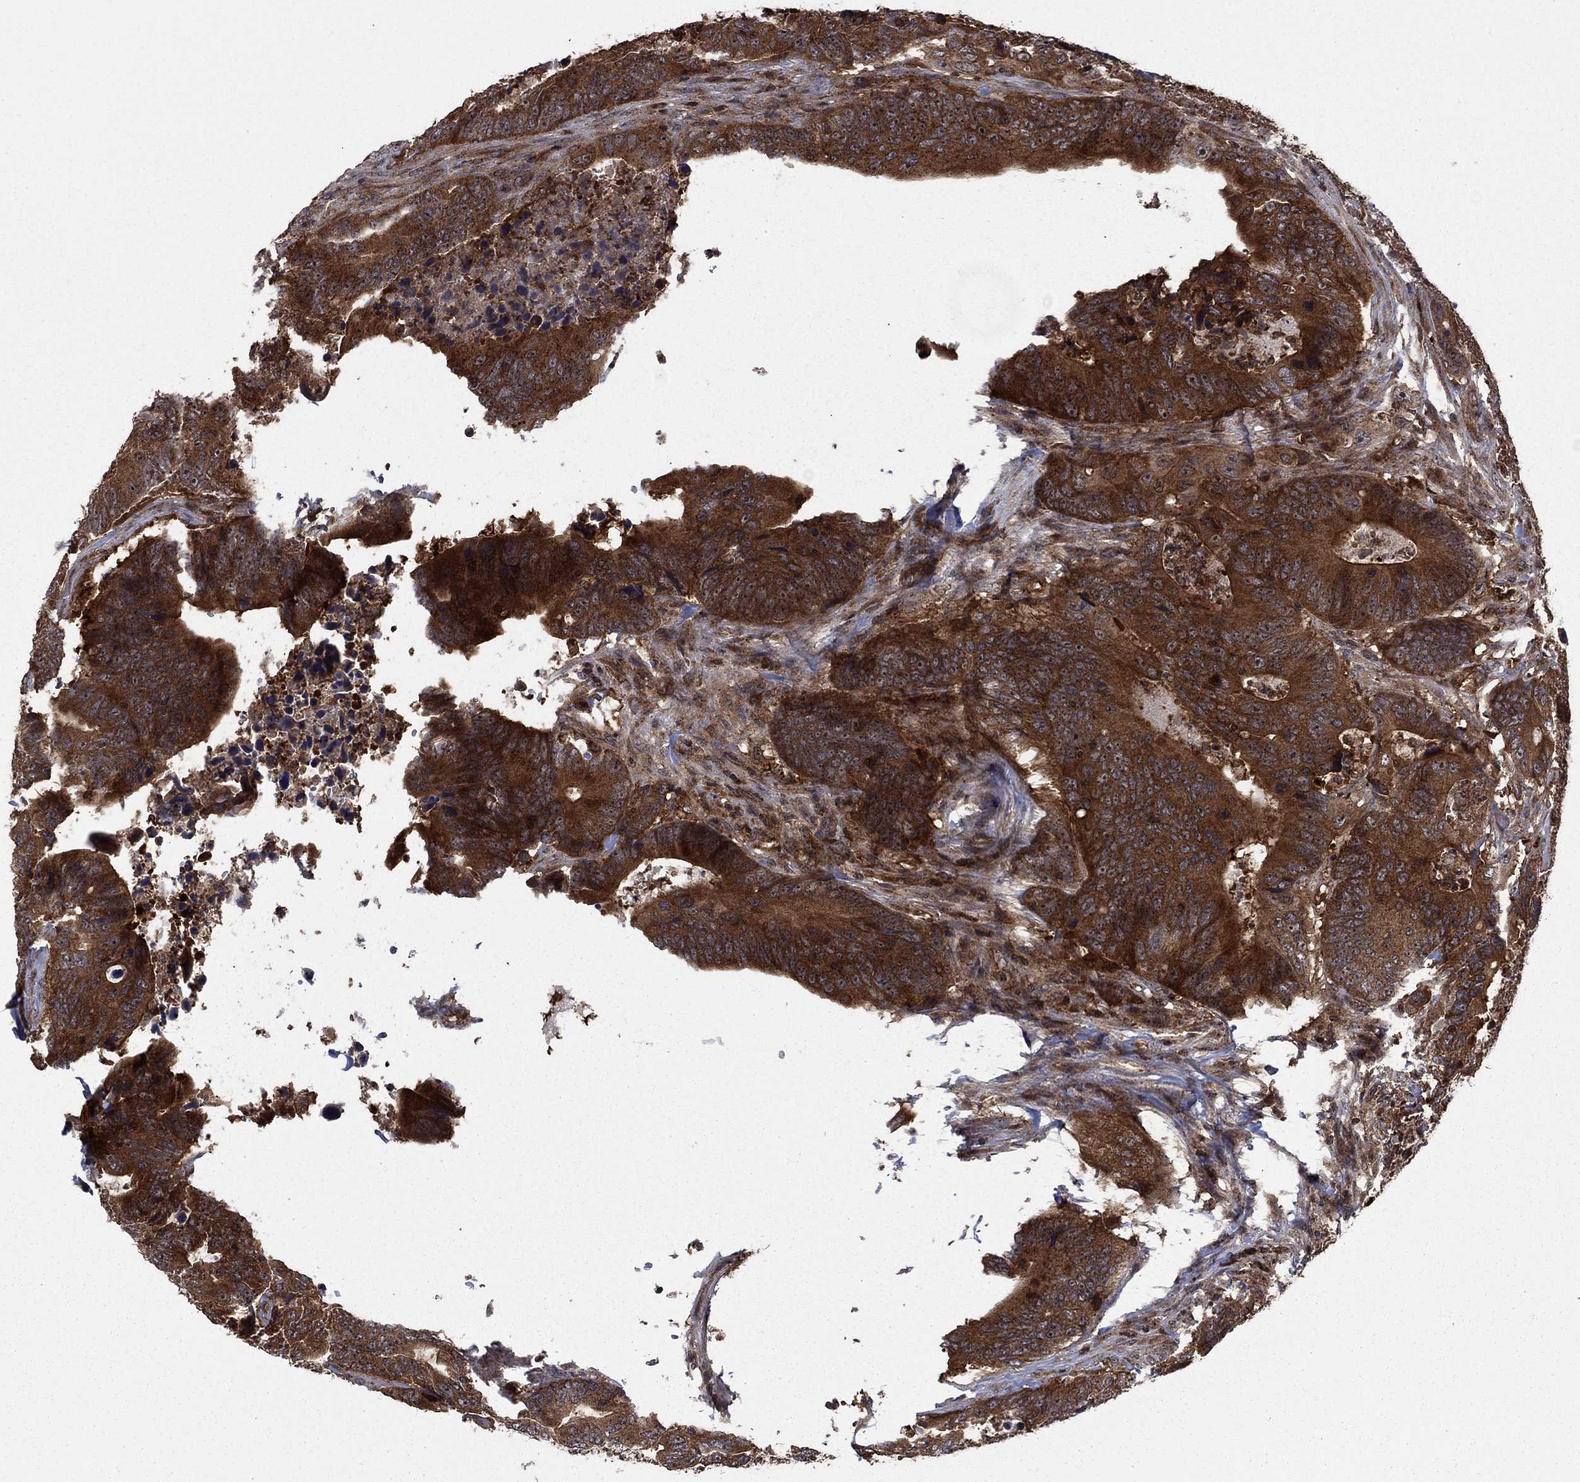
{"staining": {"intensity": "strong", "quantity": ">75%", "location": "cytoplasmic/membranous"}, "tissue": "colorectal cancer", "cell_type": "Tumor cells", "image_type": "cancer", "snomed": [{"axis": "morphology", "description": "Adenocarcinoma, NOS"}, {"axis": "topography", "description": "Colon"}], "caption": "Adenocarcinoma (colorectal) stained with a brown dye exhibits strong cytoplasmic/membranous positive staining in about >75% of tumor cells.", "gene": "IFI35", "patient": {"sex": "female", "age": 90}}